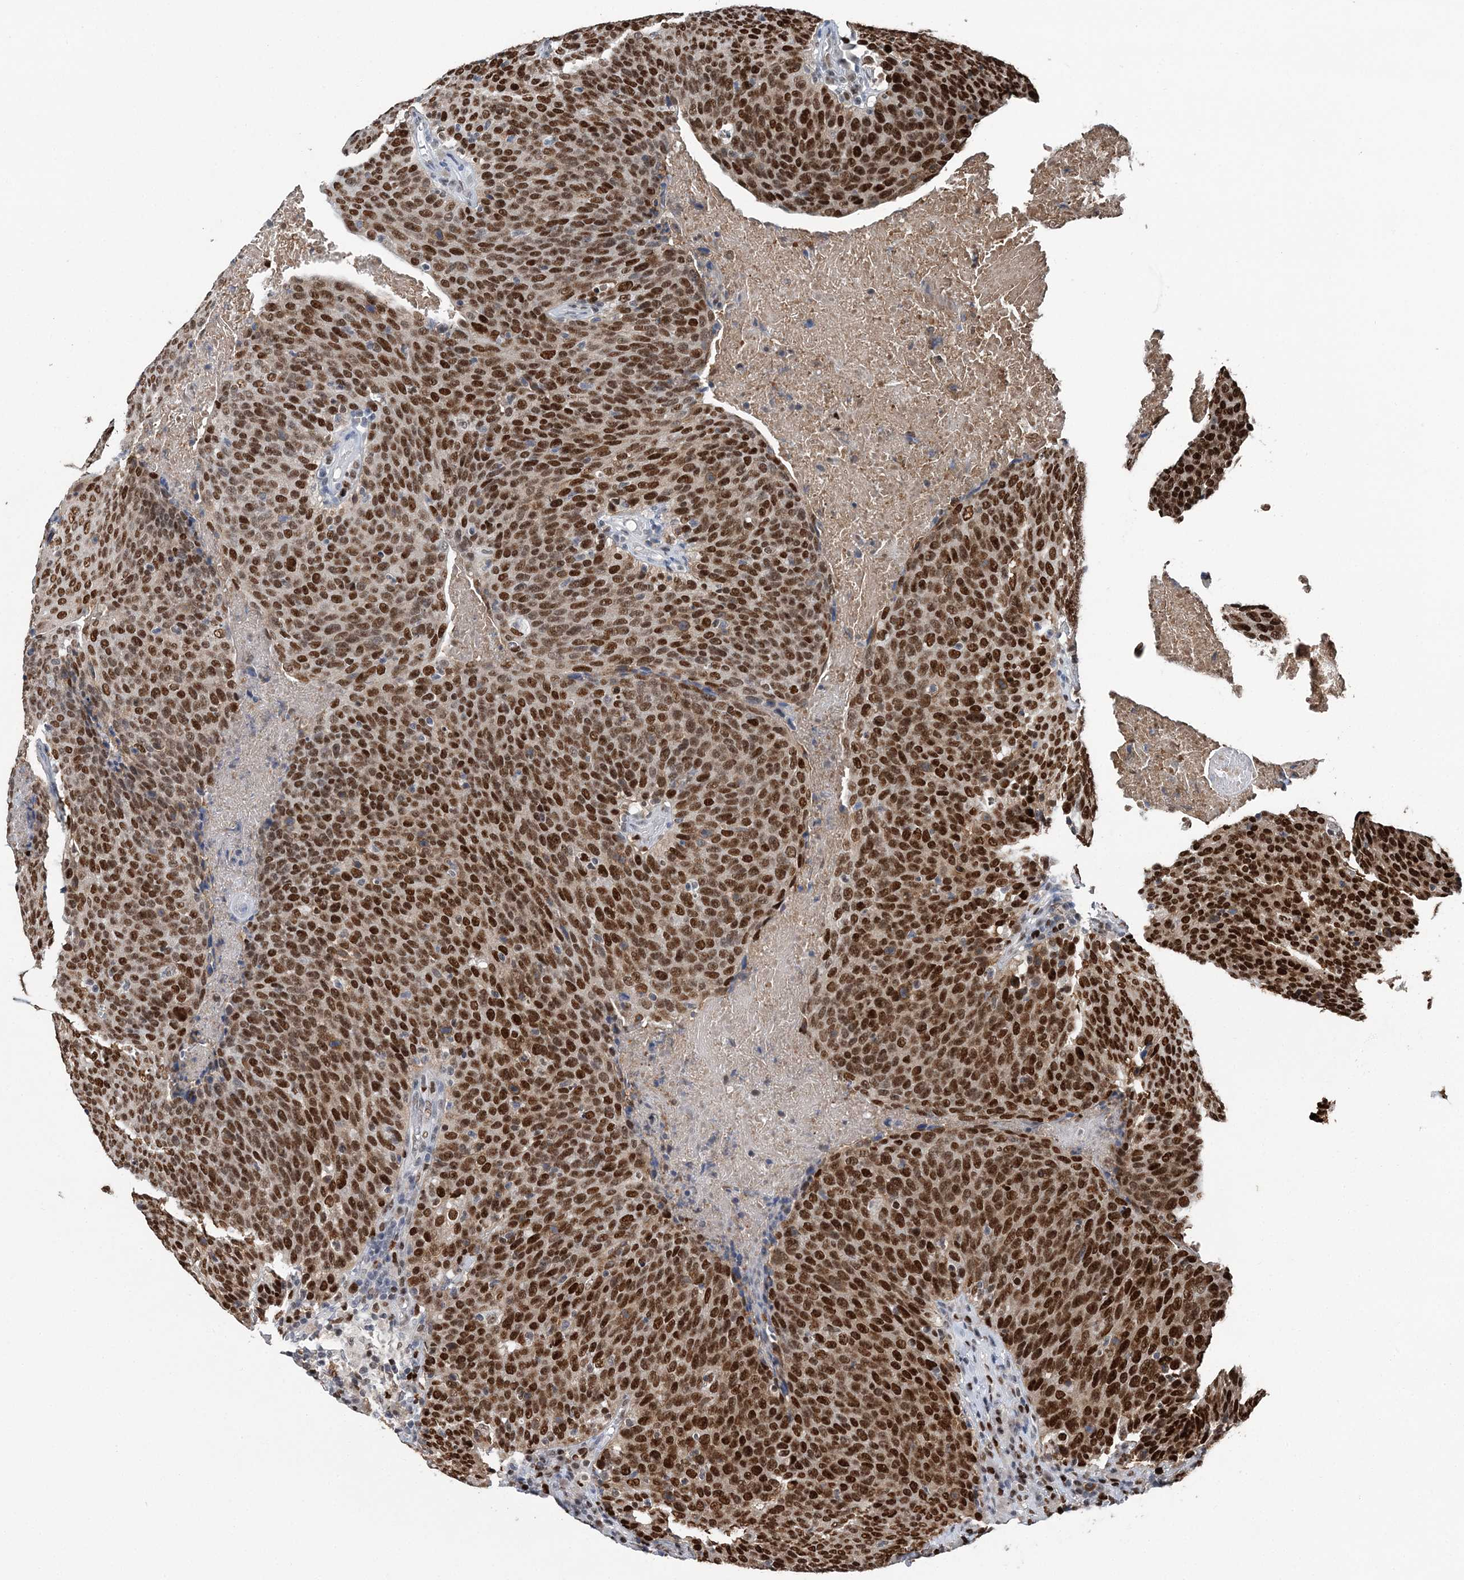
{"staining": {"intensity": "strong", "quantity": ">75%", "location": "nuclear"}, "tissue": "head and neck cancer", "cell_type": "Tumor cells", "image_type": "cancer", "snomed": [{"axis": "morphology", "description": "Squamous cell carcinoma, NOS"}, {"axis": "morphology", "description": "Squamous cell carcinoma, metastatic, NOS"}, {"axis": "topography", "description": "Lymph node"}, {"axis": "topography", "description": "Head-Neck"}], "caption": "An immunohistochemistry image of neoplastic tissue is shown. Protein staining in brown labels strong nuclear positivity in head and neck cancer within tumor cells.", "gene": "HAT1", "patient": {"sex": "male", "age": 62}}